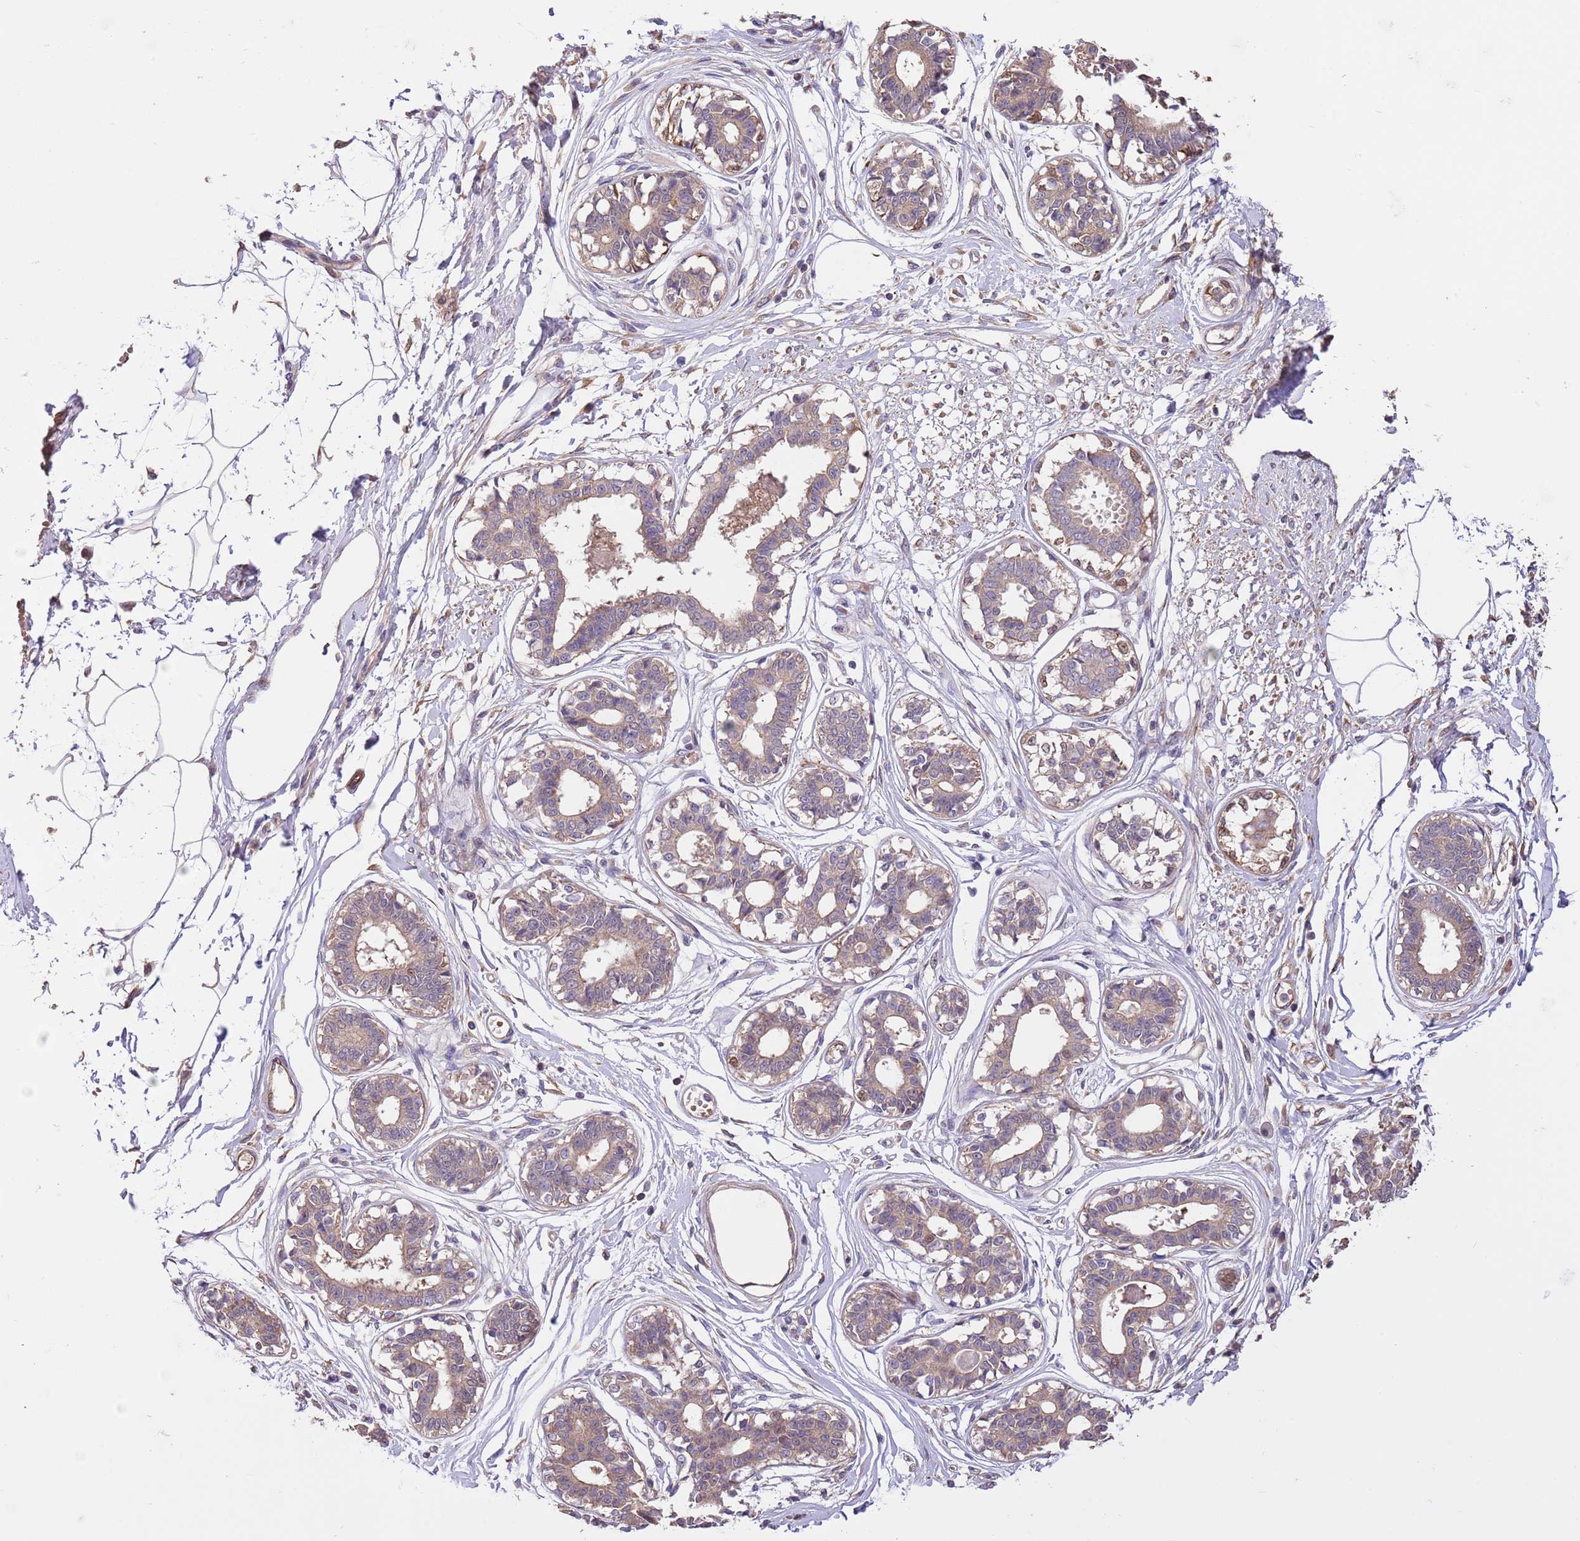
{"staining": {"intensity": "negative", "quantity": "none", "location": "none"}, "tissue": "breast", "cell_type": "Adipocytes", "image_type": "normal", "snomed": [{"axis": "morphology", "description": "Normal tissue, NOS"}, {"axis": "topography", "description": "Breast"}], "caption": "DAB immunohistochemical staining of normal human breast shows no significant positivity in adipocytes. (Stains: DAB (3,3'-diaminobenzidine) IHC with hematoxylin counter stain, Microscopy: brightfield microscopy at high magnification).", "gene": "FAM89B", "patient": {"sex": "female", "age": 45}}